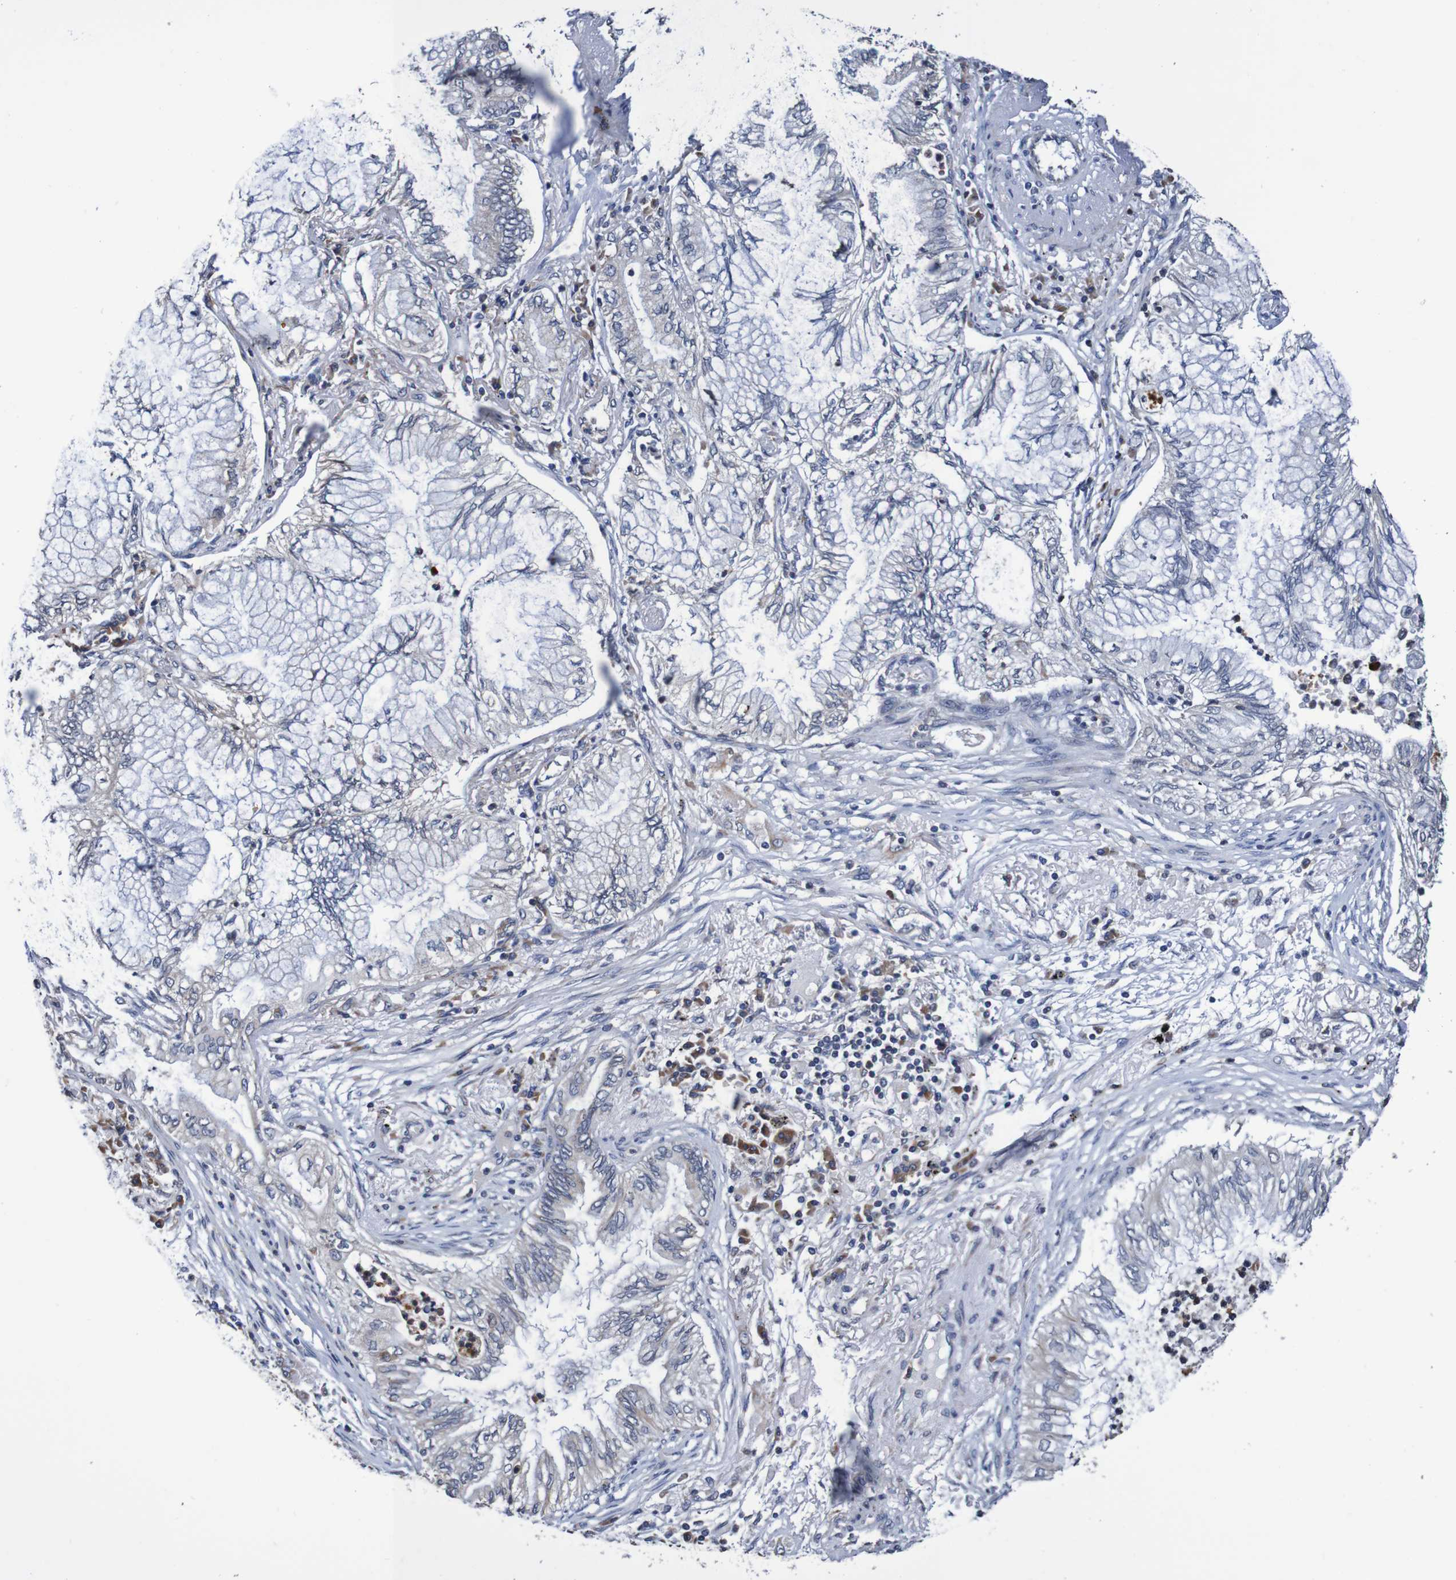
{"staining": {"intensity": "negative", "quantity": "none", "location": "none"}, "tissue": "lung cancer", "cell_type": "Tumor cells", "image_type": "cancer", "snomed": [{"axis": "morphology", "description": "Normal tissue, NOS"}, {"axis": "morphology", "description": "Adenocarcinoma, NOS"}, {"axis": "topography", "description": "Bronchus"}, {"axis": "topography", "description": "Lung"}], "caption": "Immunohistochemical staining of human adenocarcinoma (lung) exhibits no significant staining in tumor cells. (DAB (3,3'-diaminobenzidine) IHC with hematoxylin counter stain).", "gene": "FIBP", "patient": {"sex": "female", "age": 70}}